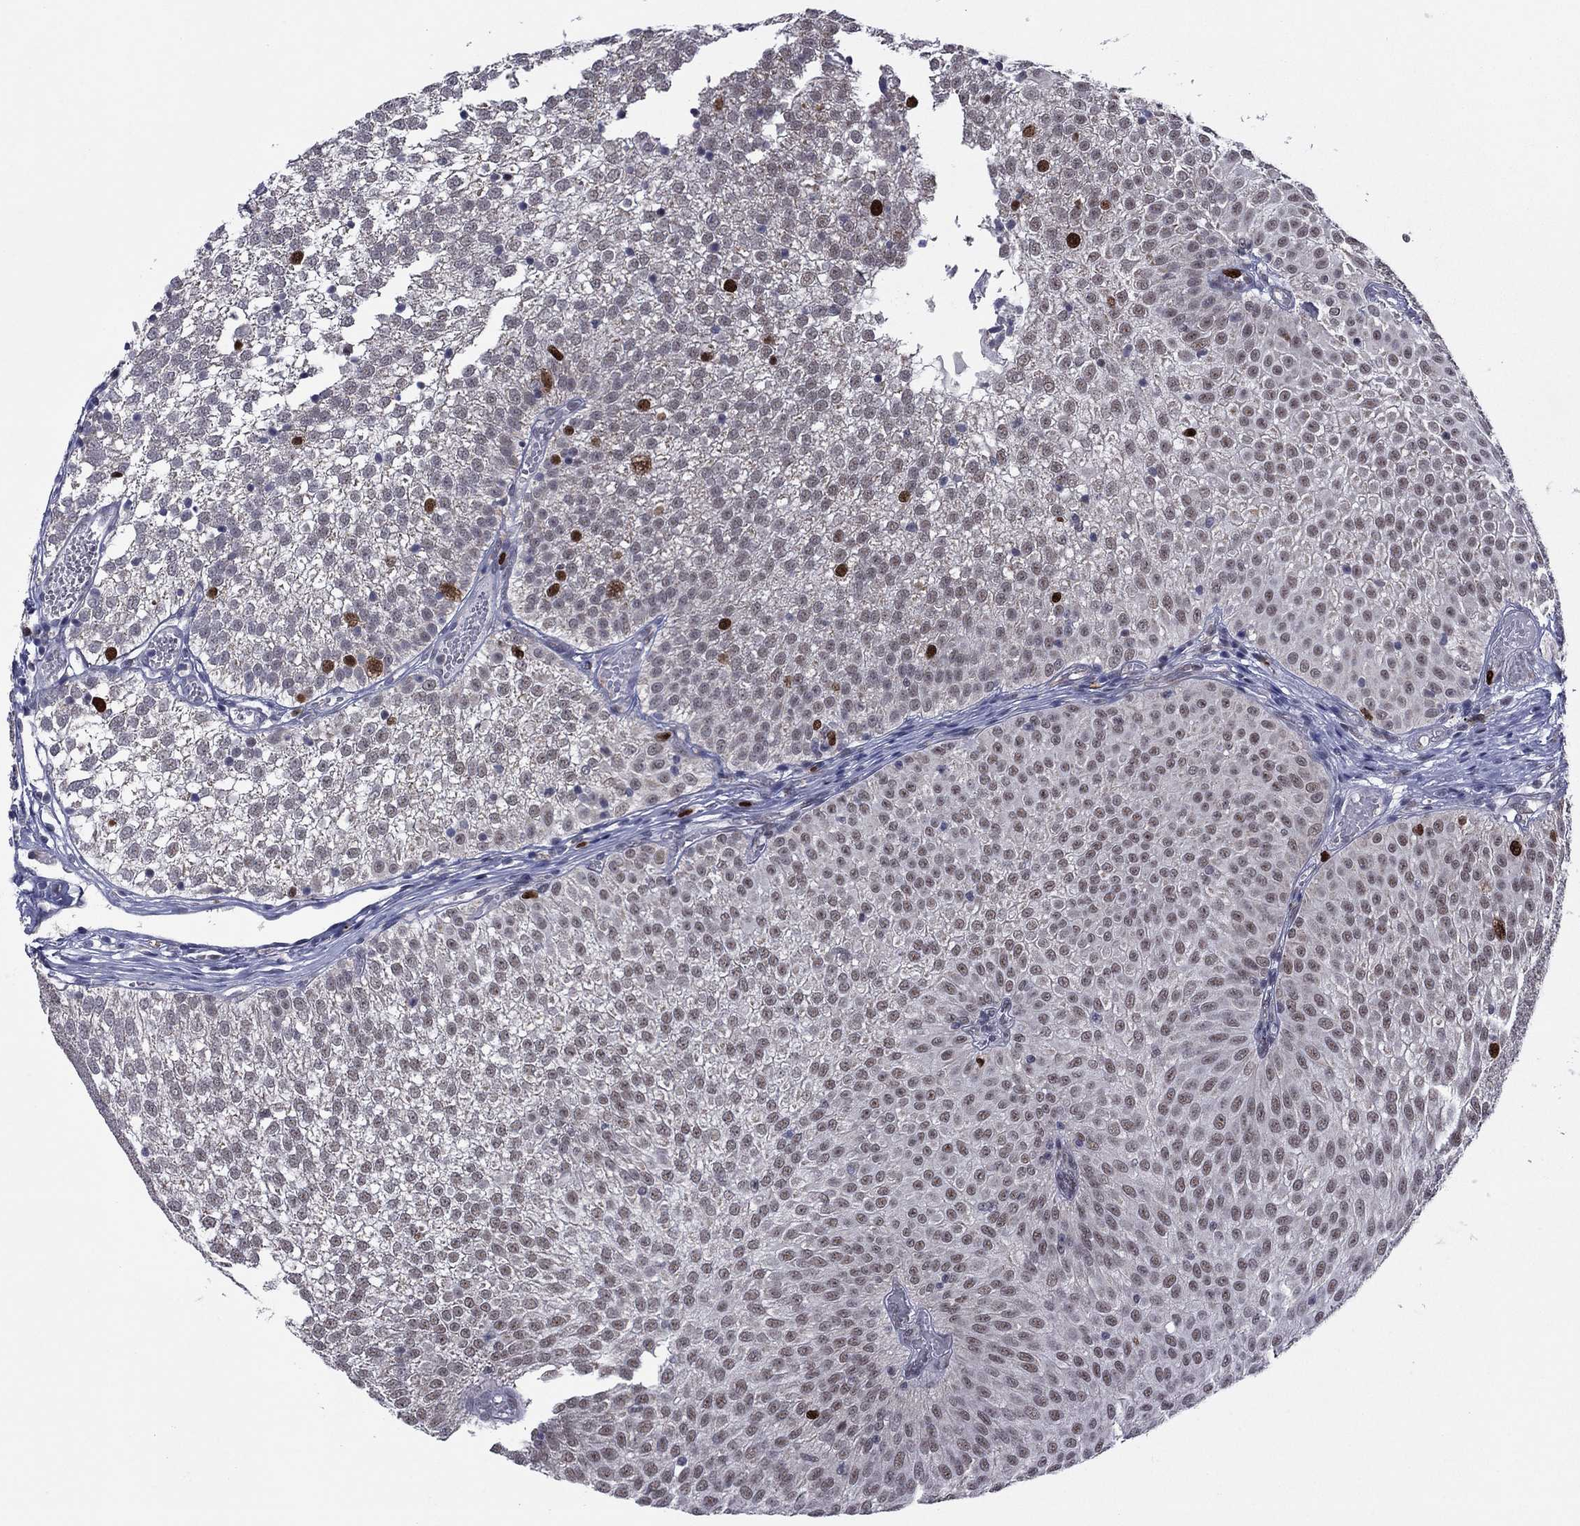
{"staining": {"intensity": "strong", "quantity": "<25%", "location": "nuclear"}, "tissue": "urothelial cancer", "cell_type": "Tumor cells", "image_type": "cancer", "snomed": [{"axis": "morphology", "description": "Urothelial carcinoma, Low grade"}, {"axis": "topography", "description": "Urinary bladder"}], "caption": "A brown stain highlights strong nuclear positivity of a protein in human urothelial cancer tumor cells.", "gene": "CDCA5", "patient": {"sex": "male", "age": 52}}